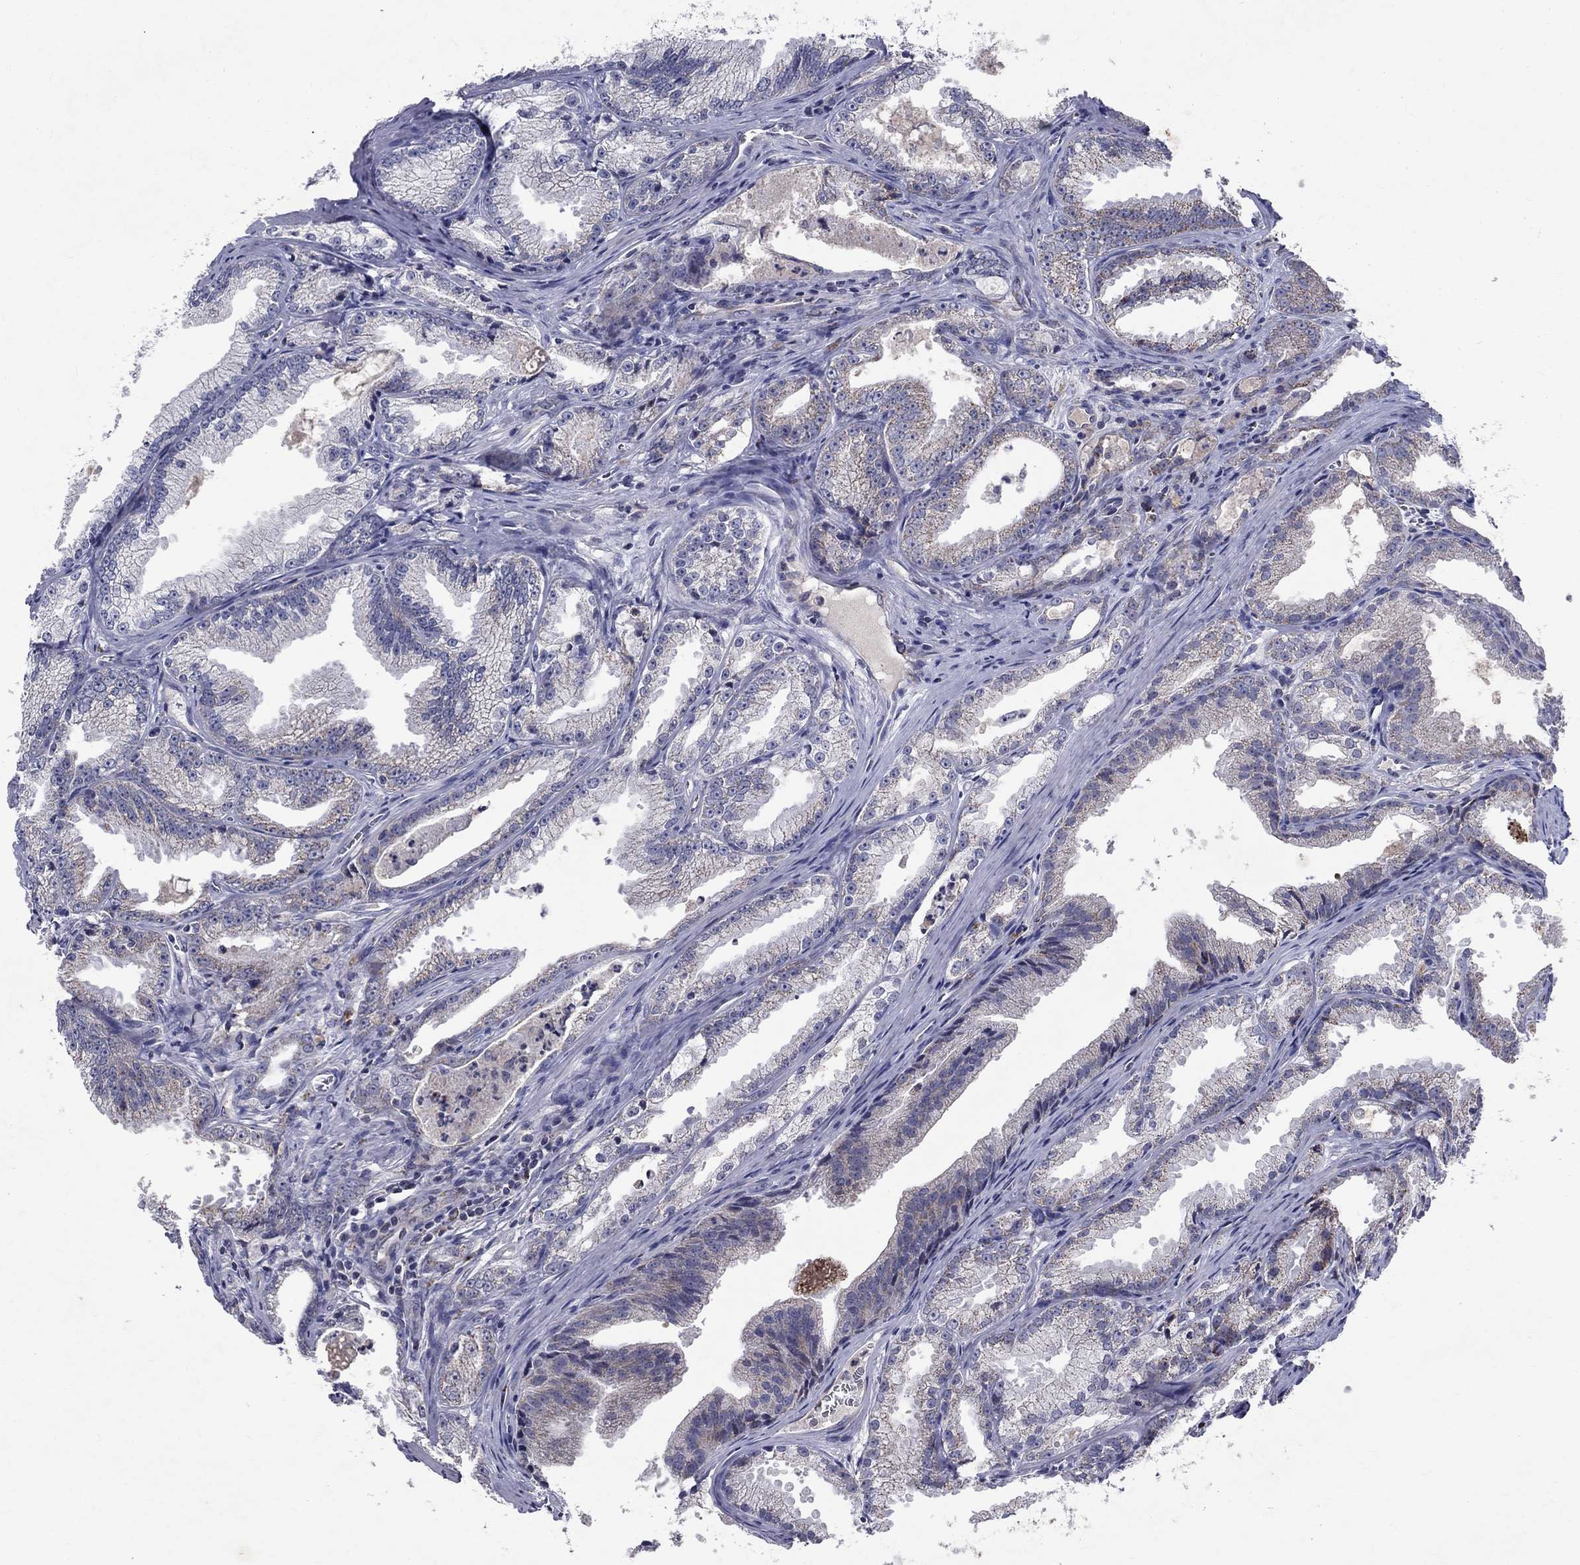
{"staining": {"intensity": "weak", "quantity": "<25%", "location": "cytoplasmic/membranous"}, "tissue": "prostate cancer", "cell_type": "Tumor cells", "image_type": "cancer", "snomed": [{"axis": "morphology", "description": "Adenocarcinoma, NOS"}, {"axis": "morphology", "description": "Adenocarcinoma, High grade"}, {"axis": "topography", "description": "Prostate"}], "caption": "Tumor cells show no significant staining in prostate adenocarcinoma. Brightfield microscopy of IHC stained with DAB (3,3'-diaminobenzidine) (brown) and hematoxylin (blue), captured at high magnification.", "gene": "SLC4A10", "patient": {"sex": "male", "age": 70}}